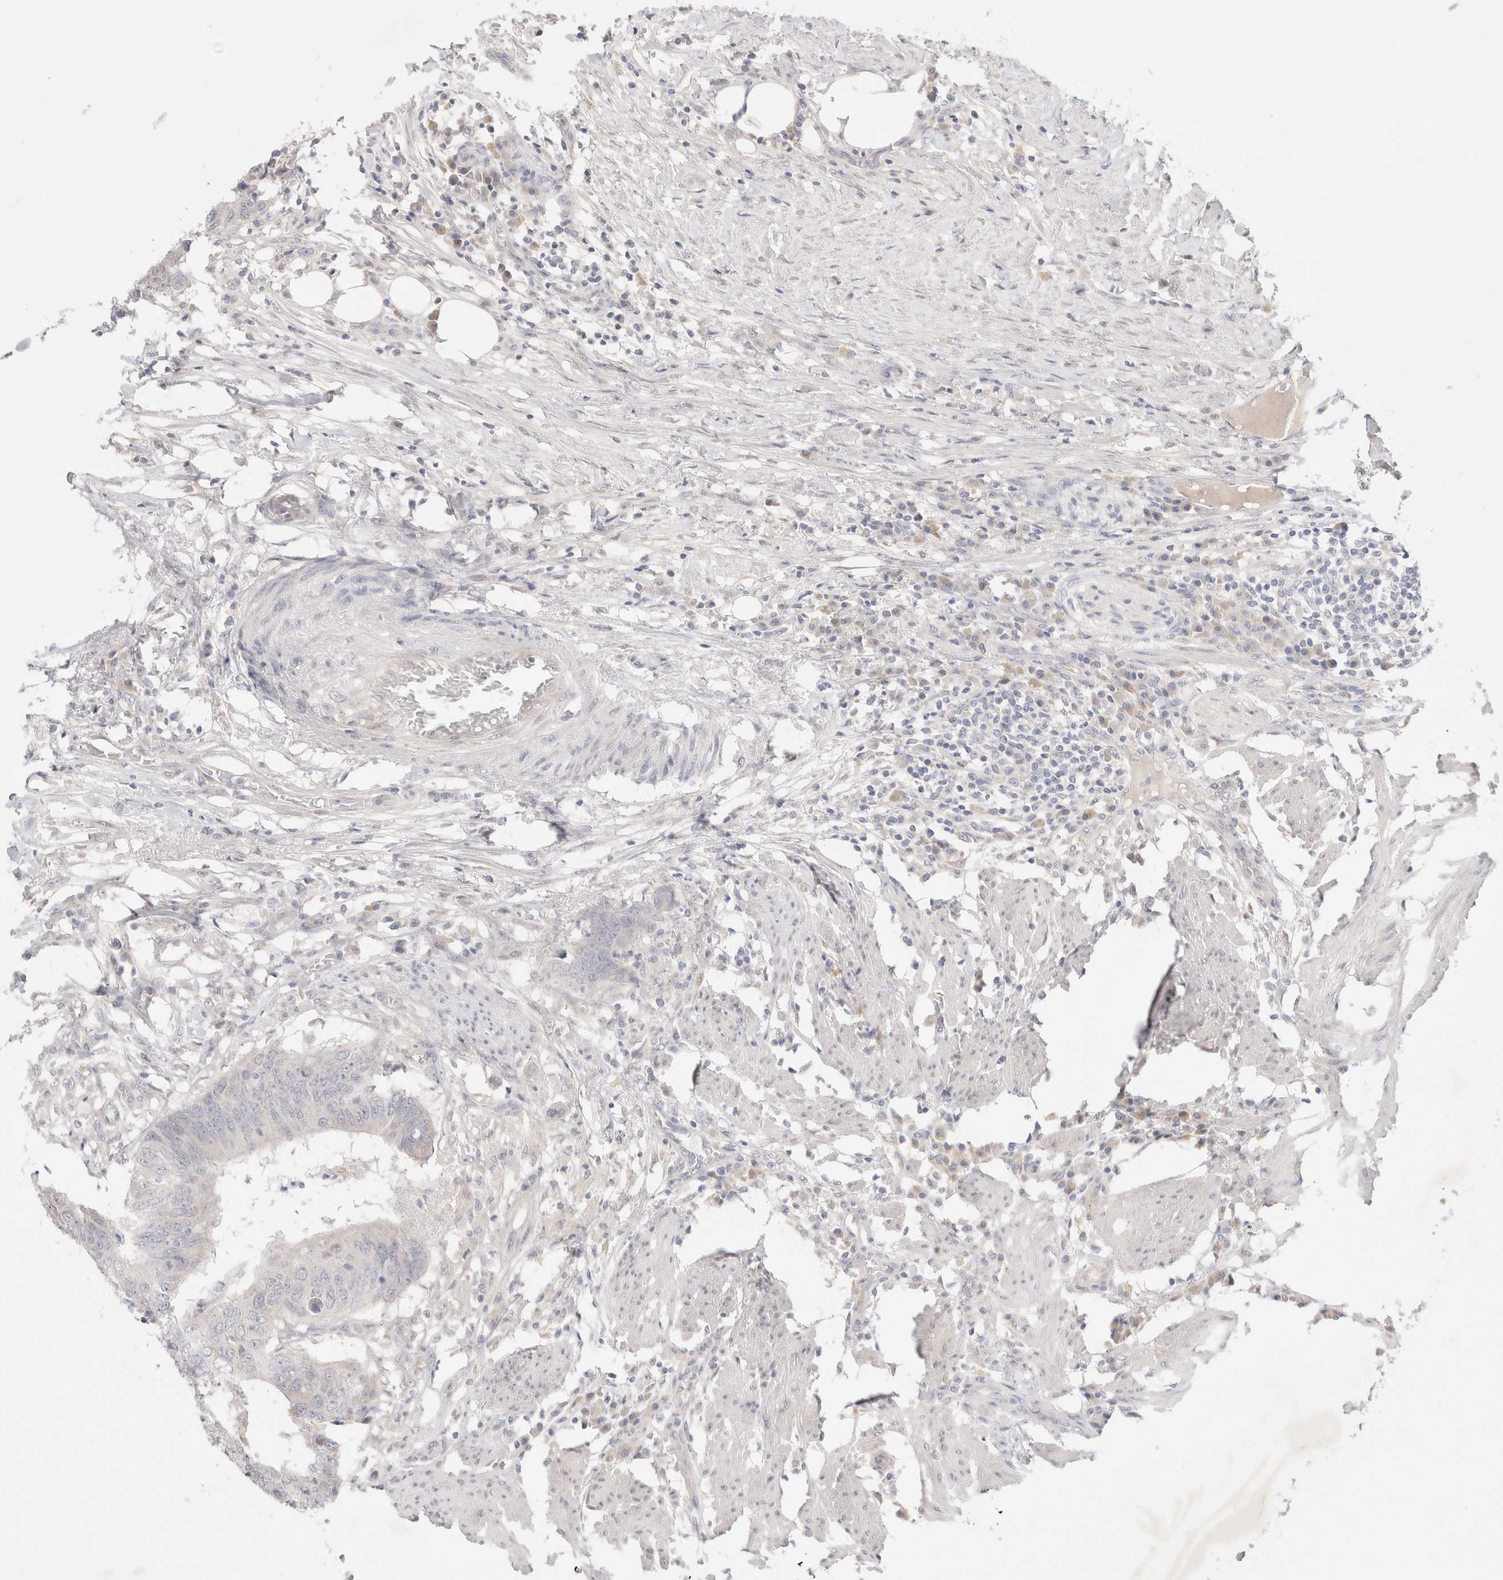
{"staining": {"intensity": "negative", "quantity": "none", "location": "none"}, "tissue": "colorectal cancer", "cell_type": "Tumor cells", "image_type": "cancer", "snomed": [{"axis": "morphology", "description": "Adenocarcinoma, NOS"}, {"axis": "topography", "description": "Colon"}], "caption": "IHC histopathology image of neoplastic tissue: human colorectal cancer stained with DAB exhibits no significant protein expression in tumor cells.", "gene": "SPATA20", "patient": {"sex": "male", "age": 56}}